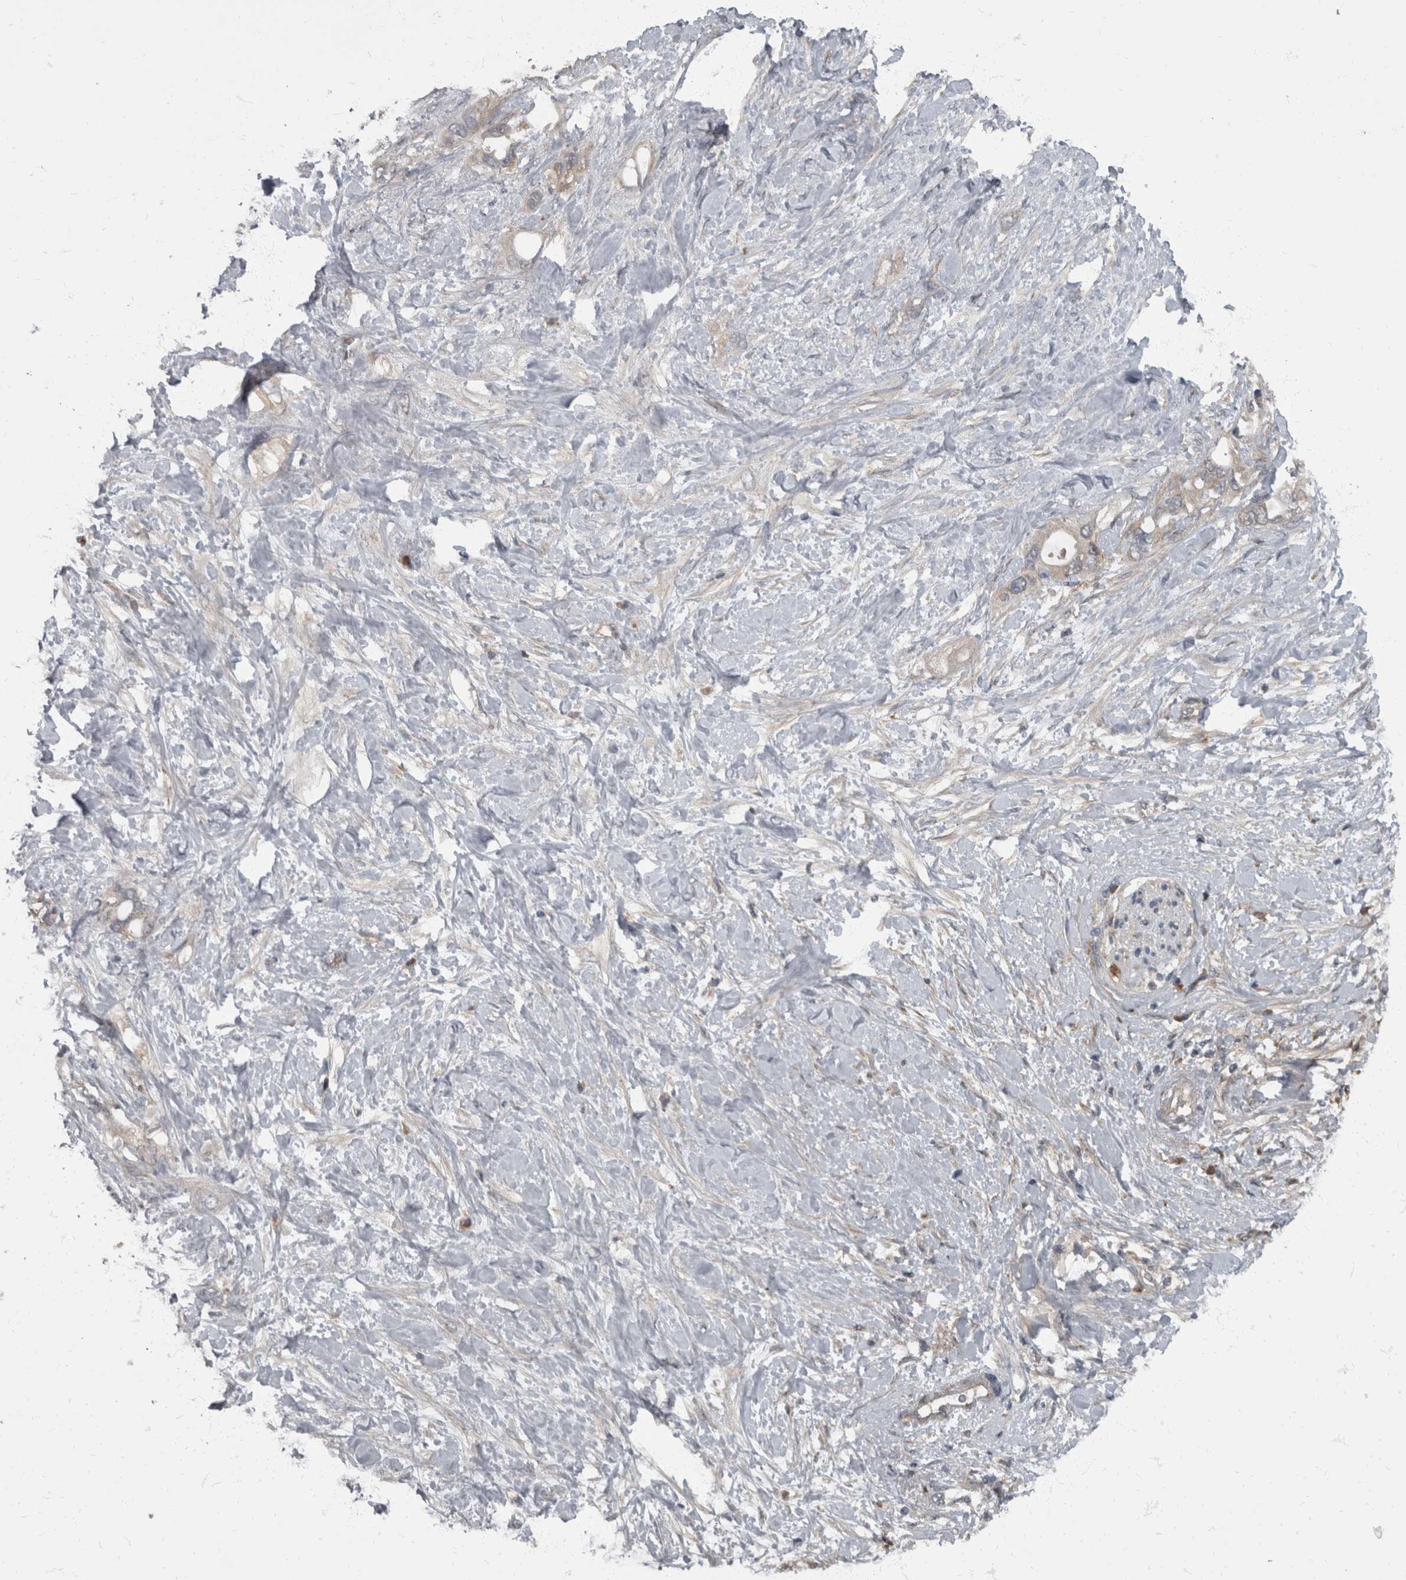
{"staining": {"intensity": "weak", "quantity": "<25%", "location": "cytoplasmic/membranous"}, "tissue": "pancreatic cancer", "cell_type": "Tumor cells", "image_type": "cancer", "snomed": [{"axis": "morphology", "description": "Adenocarcinoma, NOS"}, {"axis": "topography", "description": "Pancreas"}], "caption": "IHC photomicrograph of neoplastic tissue: human pancreatic cancer (adenocarcinoma) stained with DAB exhibits no significant protein positivity in tumor cells.", "gene": "RABGGTB", "patient": {"sex": "female", "age": 56}}